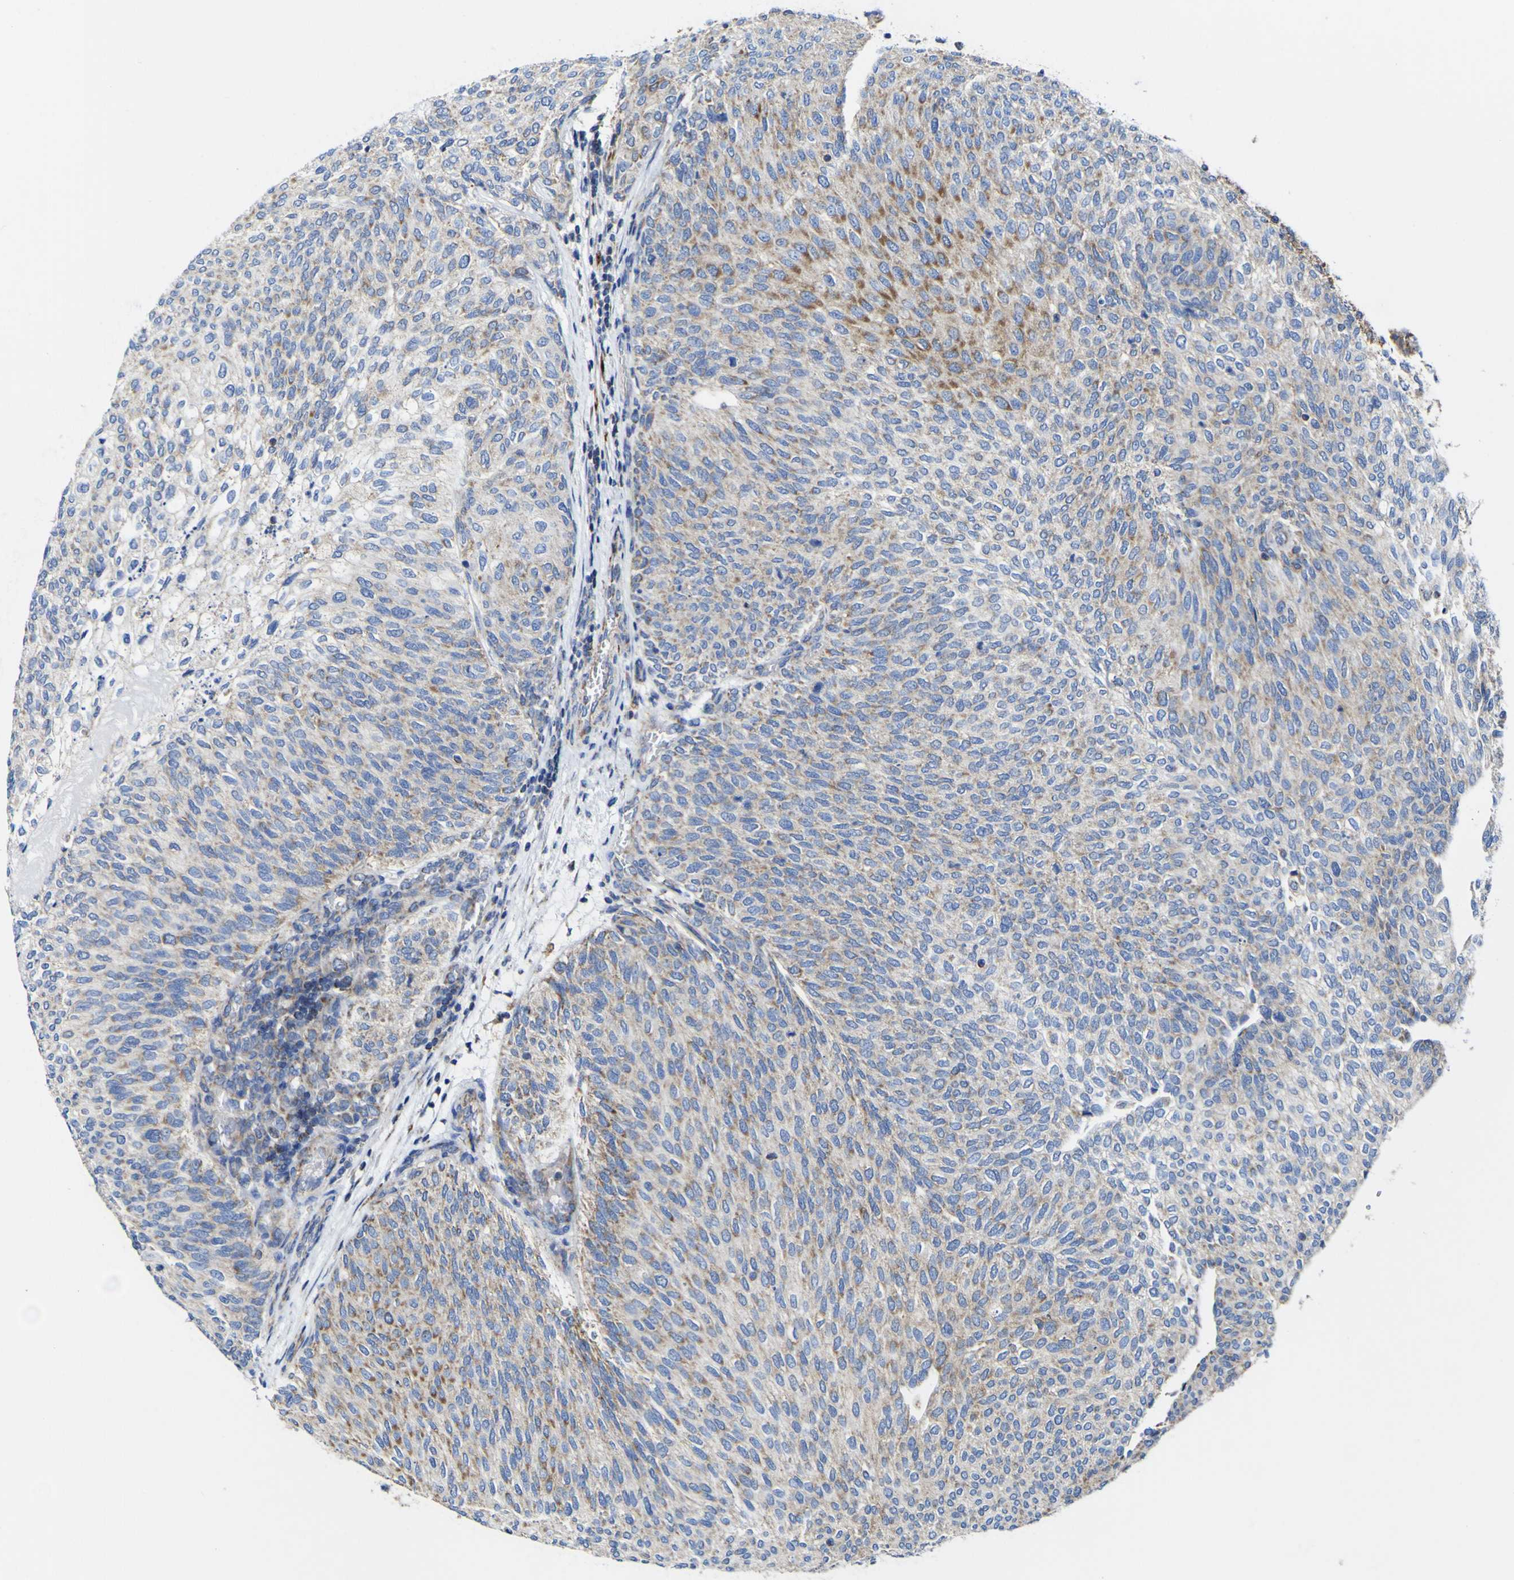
{"staining": {"intensity": "moderate", "quantity": "25%-75%", "location": "cytoplasmic/membranous"}, "tissue": "urothelial cancer", "cell_type": "Tumor cells", "image_type": "cancer", "snomed": [{"axis": "morphology", "description": "Urothelial carcinoma, Low grade"}, {"axis": "topography", "description": "Urinary bladder"}], "caption": "Immunohistochemistry (IHC) staining of urothelial carcinoma (low-grade), which demonstrates medium levels of moderate cytoplasmic/membranous staining in about 25%-75% of tumor cells indicating moderate cytoplasmic/membranous protein expression. The staining was performed using DAB (3,3'-diaminobenzidine) (brown) for protein detection and nuclei were counterstained in hematoxylin (blue).", "gene": "CCDC90B", "patient": {"sex": "female", "age": 79}}